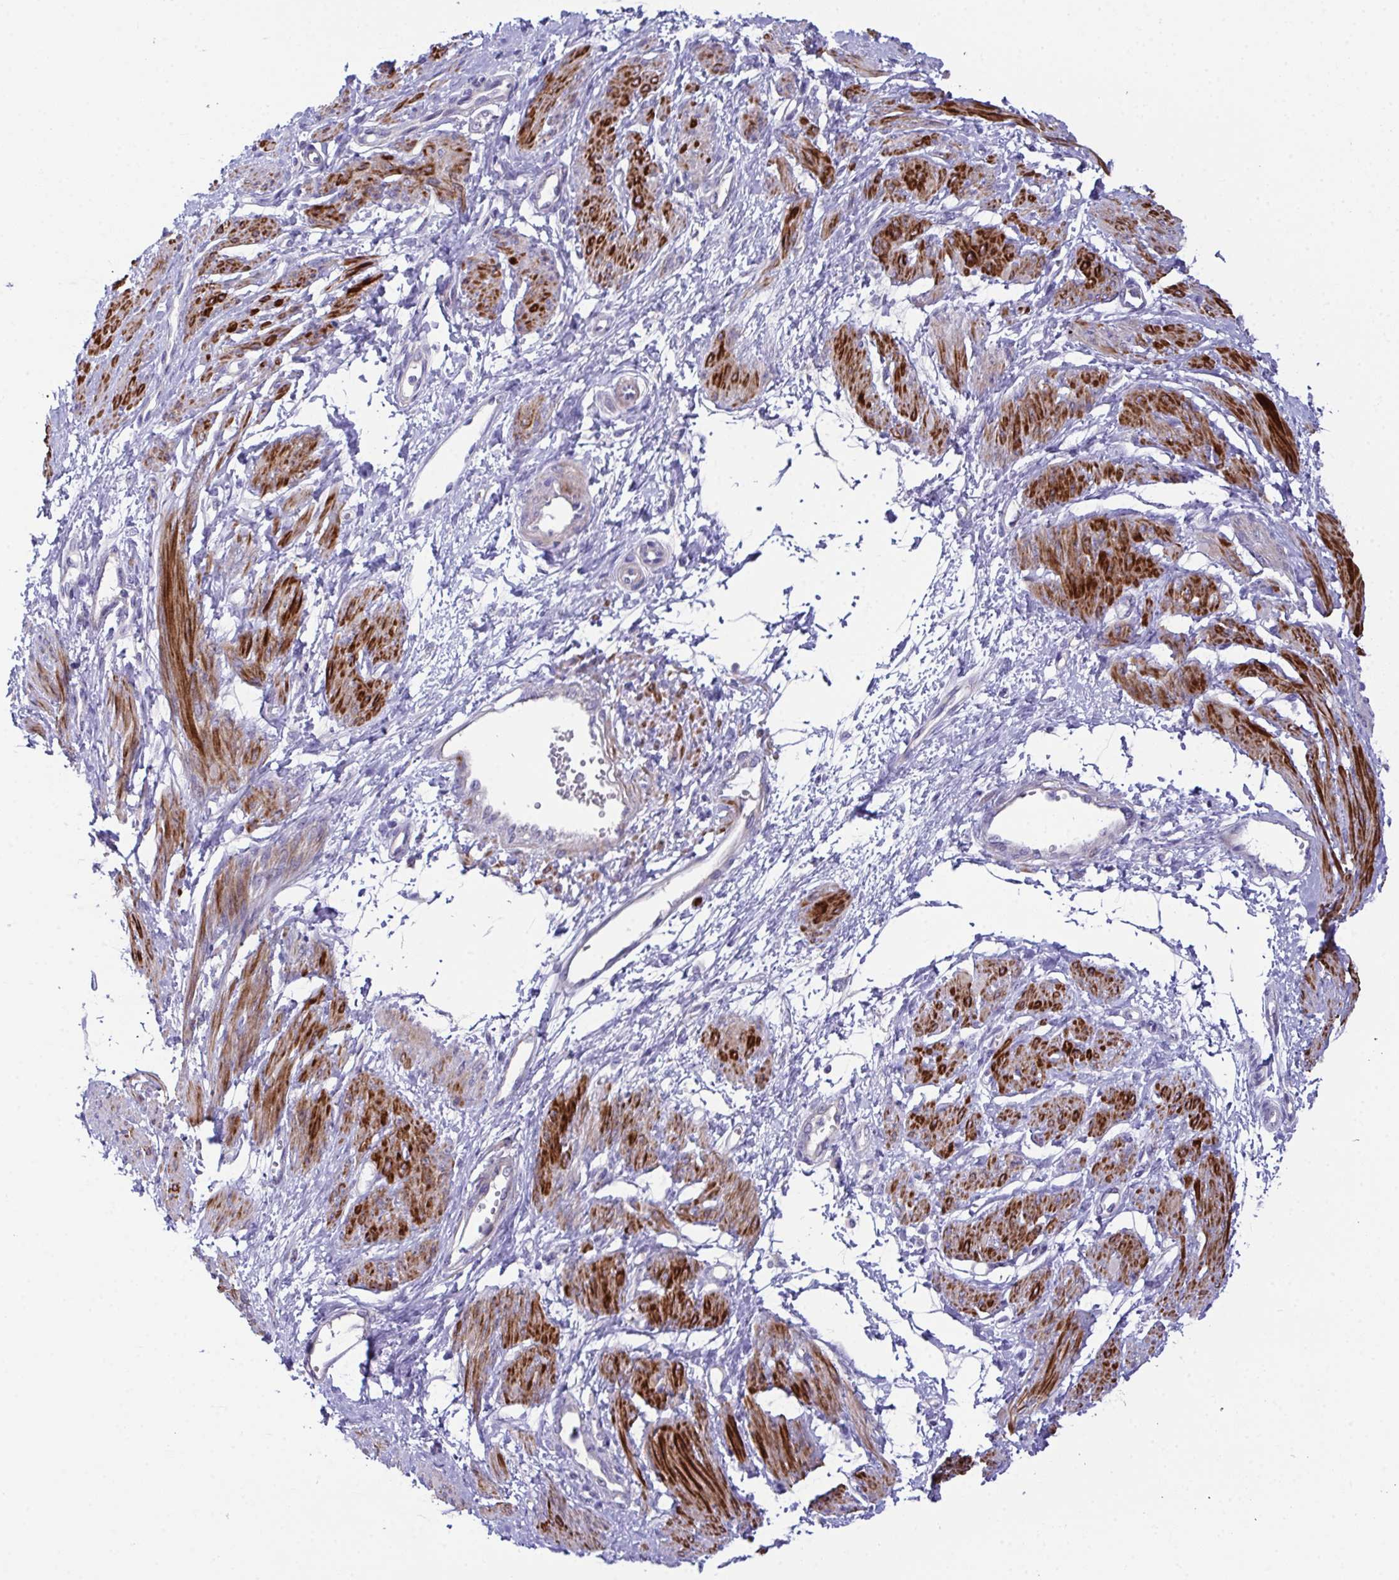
{"staining": {"intensity": "strong", "quantity": ">75%", "location": "cytoplasmic/membranous"}, "tissue": "smooth muscle", "cell_type": "Smooth muscle cells", "image_type": "normal", "snomed": [{"axis": "morphology", "description": "Normal tissue, NOS"}, {"axis": "topography", "description": "Smooth muscle"}, {"axis": "topography", "description": "Uterus"}], "caption": "Strong cytoplasmic/membranous expression for a protein is present in approximately >75% of smooth muscle cells of normal smooth muscle using immunohistochemistry (IHC).", "gene": "CFAP97D1", "patient": {"sex": "female", "age": 39}}